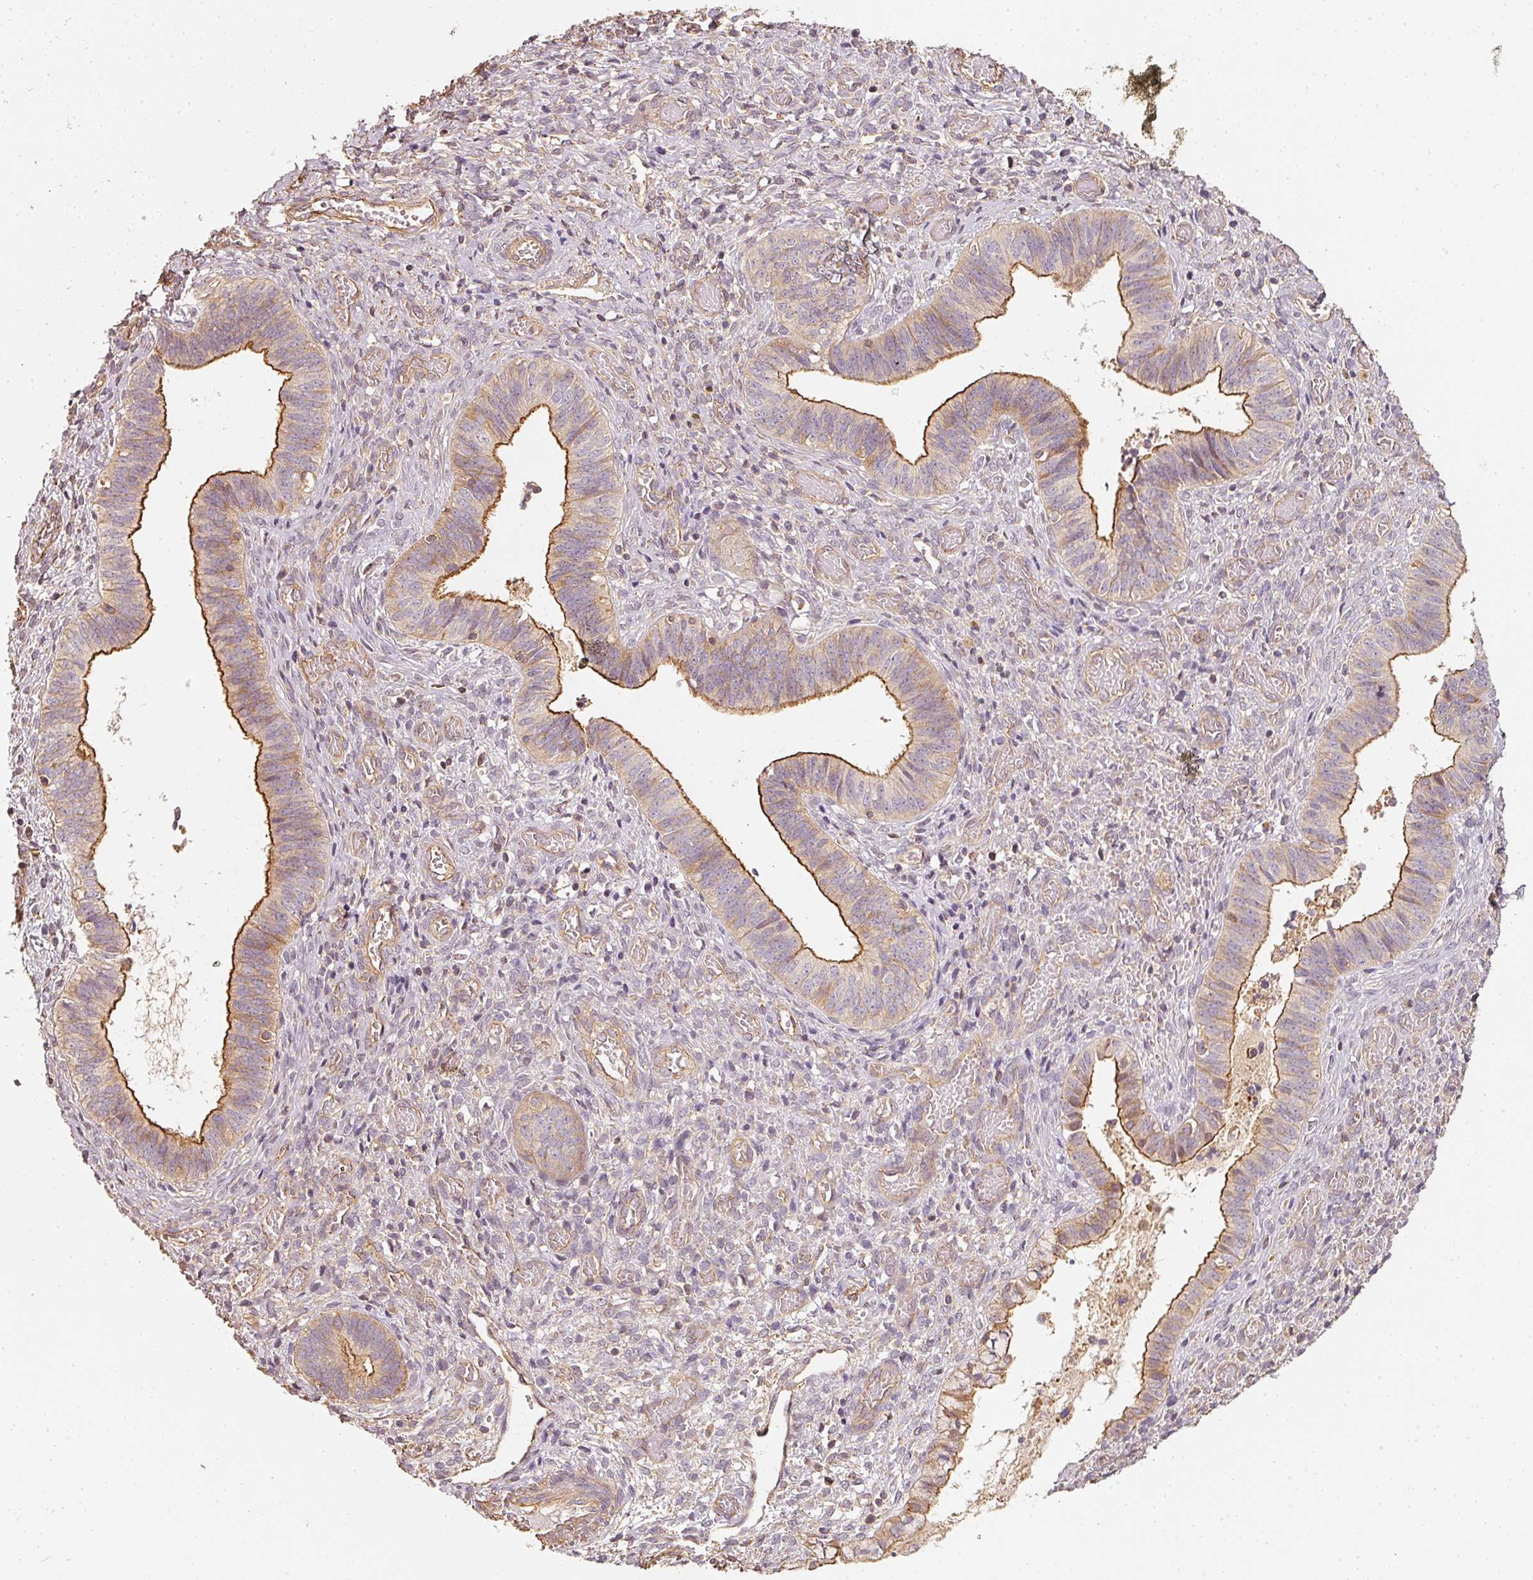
{"staining": {"intensity": "strong", "quantity": "25%-75%", "location": "cytoplasmic/membranous"}, "tissue": "cervical cancer", "cell_type": "Tumor cells", "image_type": "cancer", "snomed": [{"axis": "morphology", "description": "Squamous cell carcinoma, NOS"}, {"axis": "topography", "description": "Cervix"}], "caption": "Protein expression analysis of squamous cell carcinoma (cervical) demonstrates strong cytoplasmic/membranous staining in about 25%-75% of tumor cells.", "gene": "CEP95", "patient": {"sex": "female", "age": 59}}